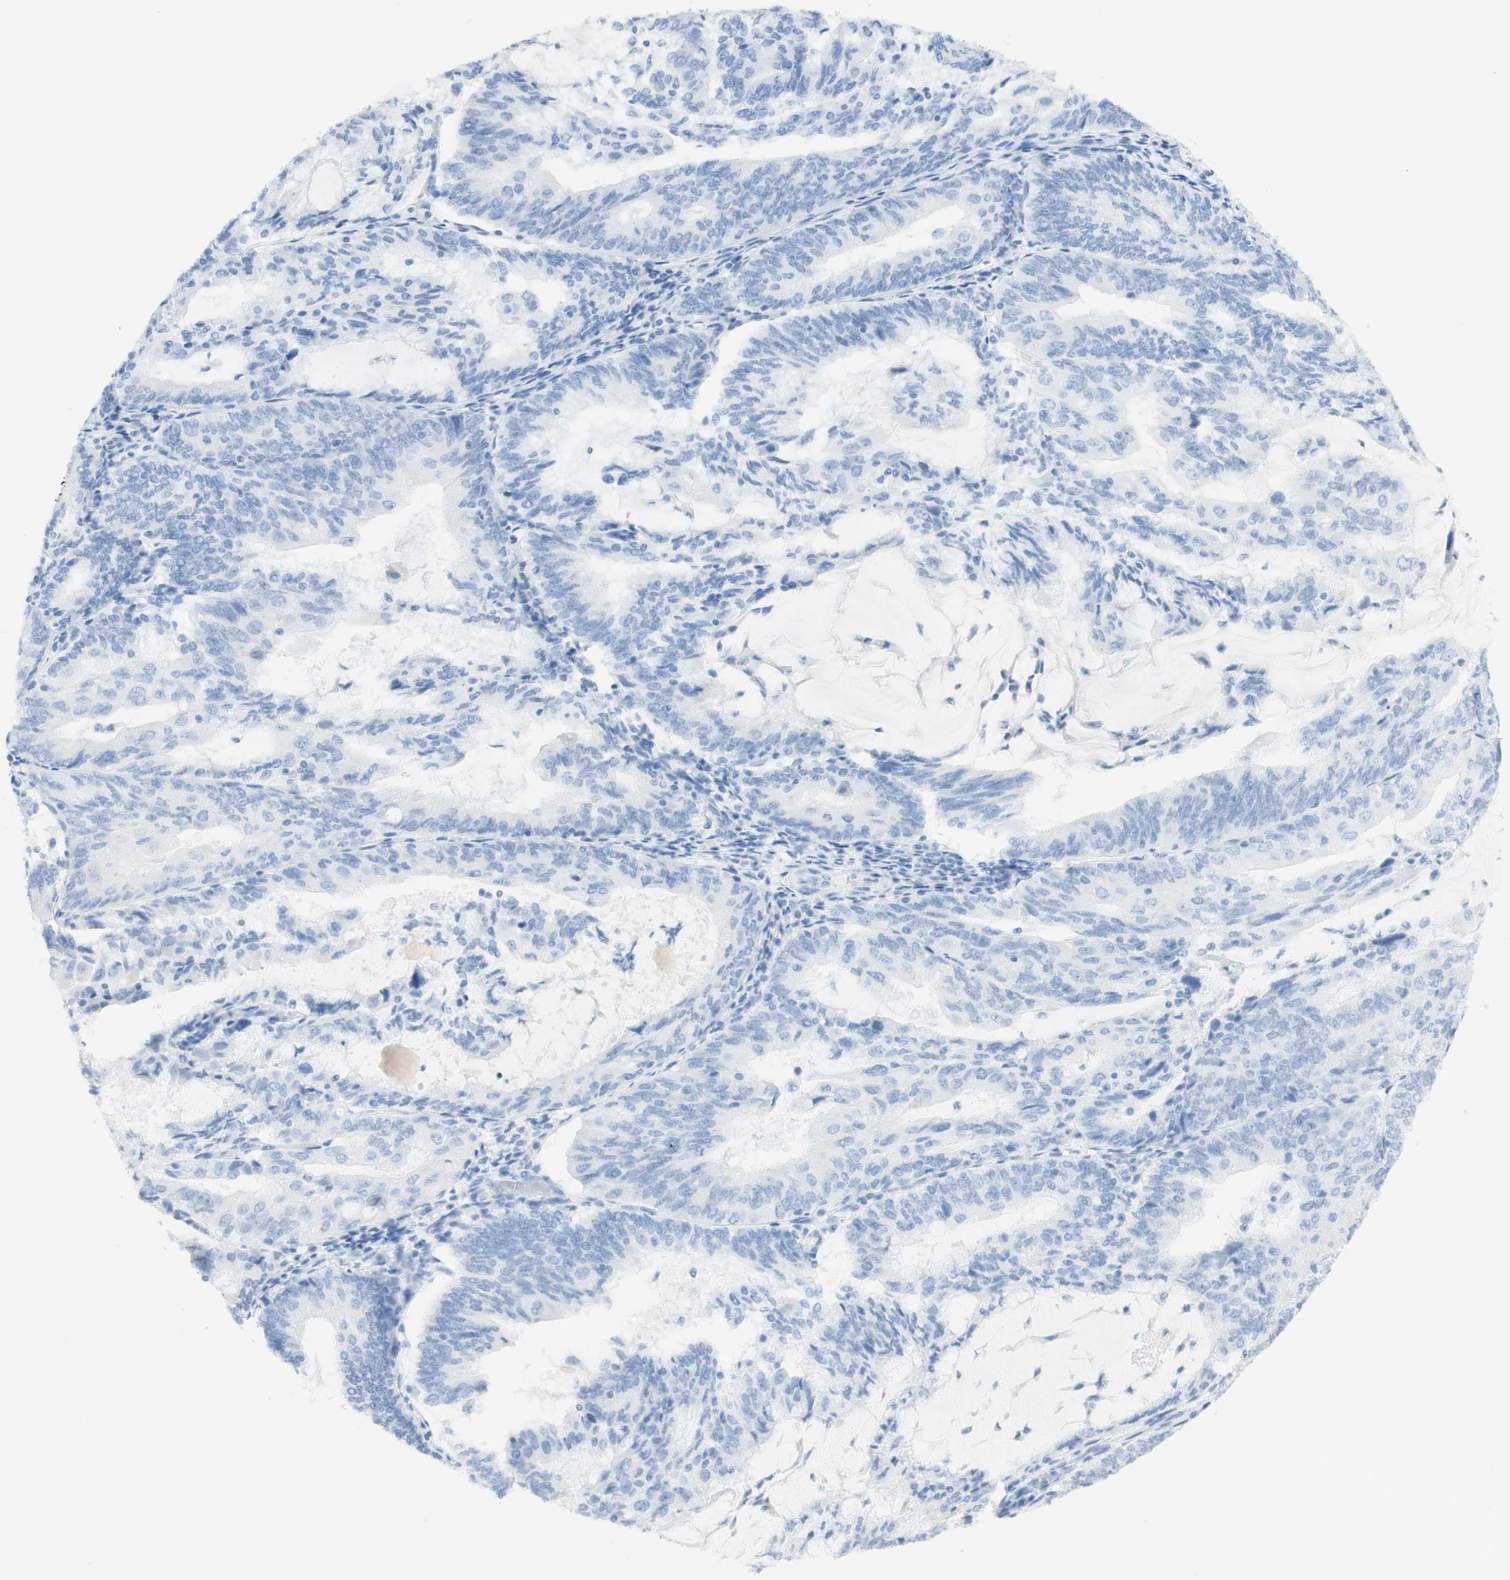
{"staining": {"intensity": "negative", "quantity": "none", "location": "none"}, "tissue": "endometrial cancer", "cell_type": "Tumor cells", "image_type": "cancer", "snomed": [{"axis": "morphology", "description": "Adenocarcinoma, NOS"}, {"axis": "topography", "description": "Endometrium"}], "caption": "DAB immunohistochemical staining of adenocarcinoma (endometrial) exhibits no significant expression in tumor cells.", "gene": "TPO", "patient": {"sex": "female", "age": 81}}